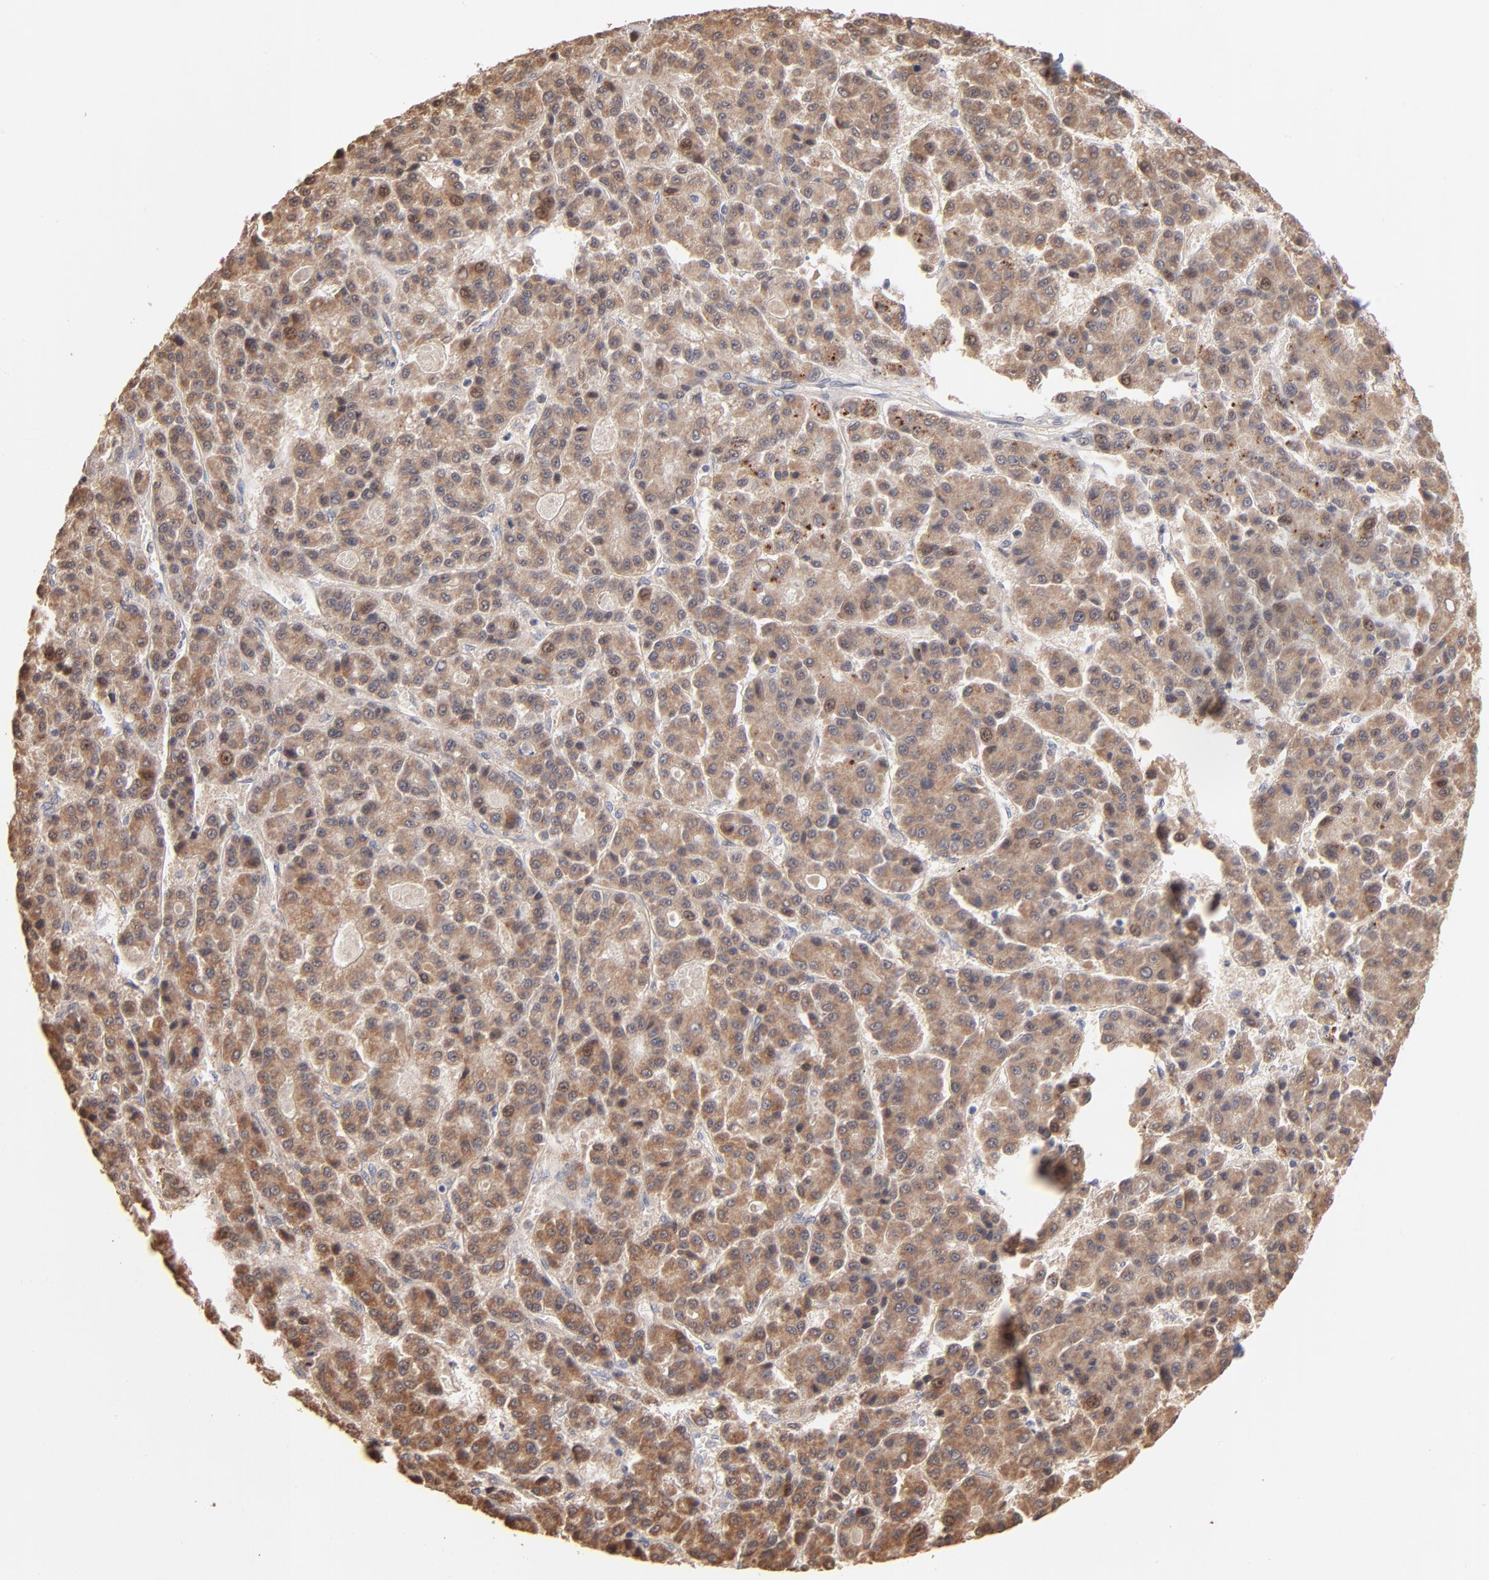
{"staining": {"intensity": "moderate", "quantity": ">75%", "location": "cytoplasmic/membranous,nuclear"}, "tissue": "liver cancer", "cell_type": "Tumor cells", "image_type": "cancer", "snomed": [{"axis": "morphology", "description": "Carcinoma, Hepatocellular, NOS"}, {"axis": "topography", "description": "Liver"}], "caption": "IHC of hepatocellular carcinoma (liver) exhibits medium levels of moderate cytoplasmic/membranous and nuclear positivity in approximately >75% of tumor cells. (DAB = brown stain, brightfield microscopy at high magnification).", "gene": "MSL2", "patient": {"sex": "male", "age": 70}}